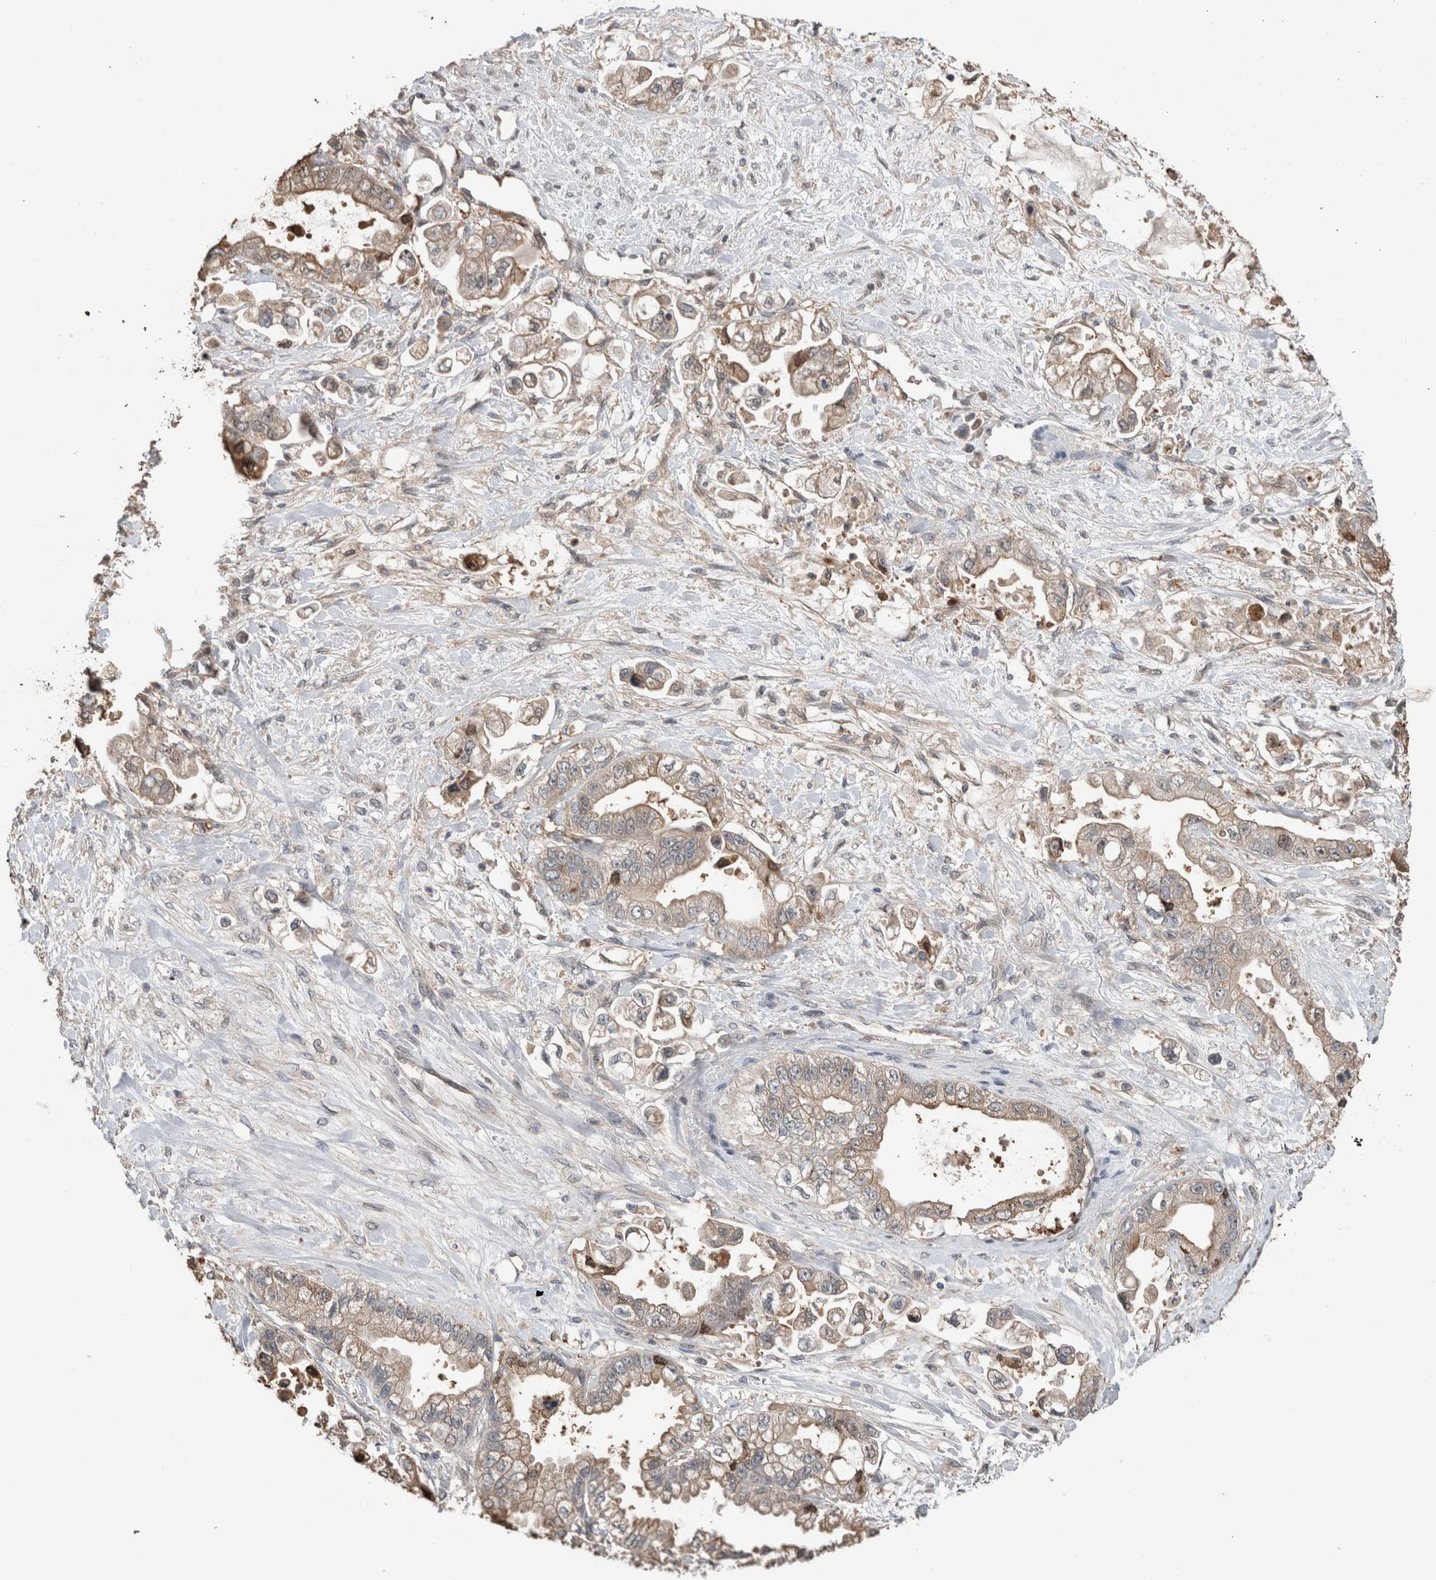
{"staining": {"intensity": "weak", "quantity": ">75%", "location": "cytoplasmic/membranous"}, "tissue": "stomach cancer", "cell_type": "Tumor cells", "image_type": "cancer", "snomed": [{"axis": "morphology", "description": "Adenocarcinoma, NOS"}, {"axis": "topography", "description": "Stomach"}], "caption": "The micrograph exhibits staining of stomach cancer, revealing weak cytoplasmic/membranous protein positivity (brown color) within tumor cells.", "gene": "TRIM5", "patient": {"sex": "male", "age": 62}}